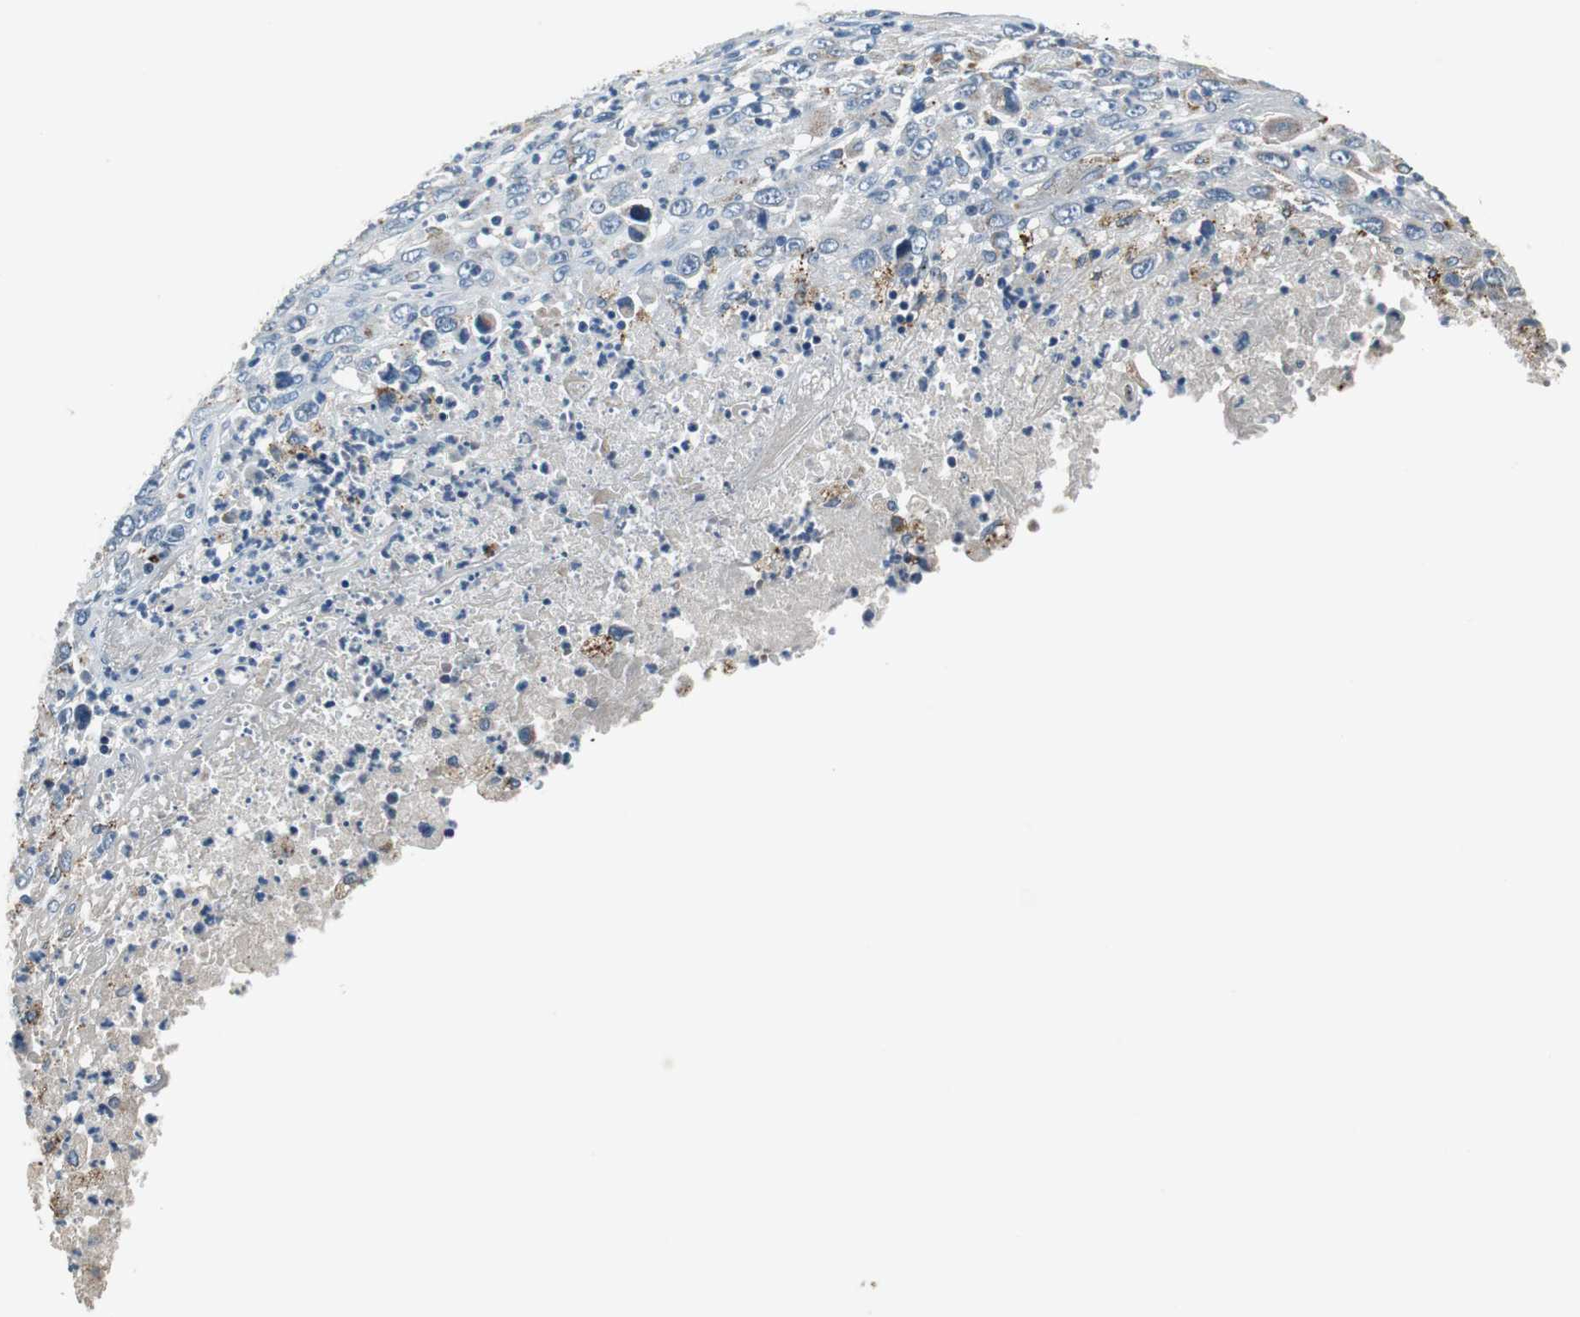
{"staining": {"intensity": "weak", "quantity": "25%-75%", "location": "cytoplasmic/membranous"}, "tissue": "melanoma", "cell_type": "Tumor cells", "image_type": "cancer", "snomed": [{"axis": "morphology", "description": "Malignant melanoma, Metastatic site"}, {"axis": "topography", "description": "Skin"}], "caption": "Melanoma tissue exhibits weak cytoplasmic/membranous expression in approximately 25%-75% of tumor cells, visualized by immunohistochemistry. The protein of interest is shown in brown color, while the nuclei are stained blue.", "gene": "NLGN1", "patient": {"sex": "female", "age": 56}}